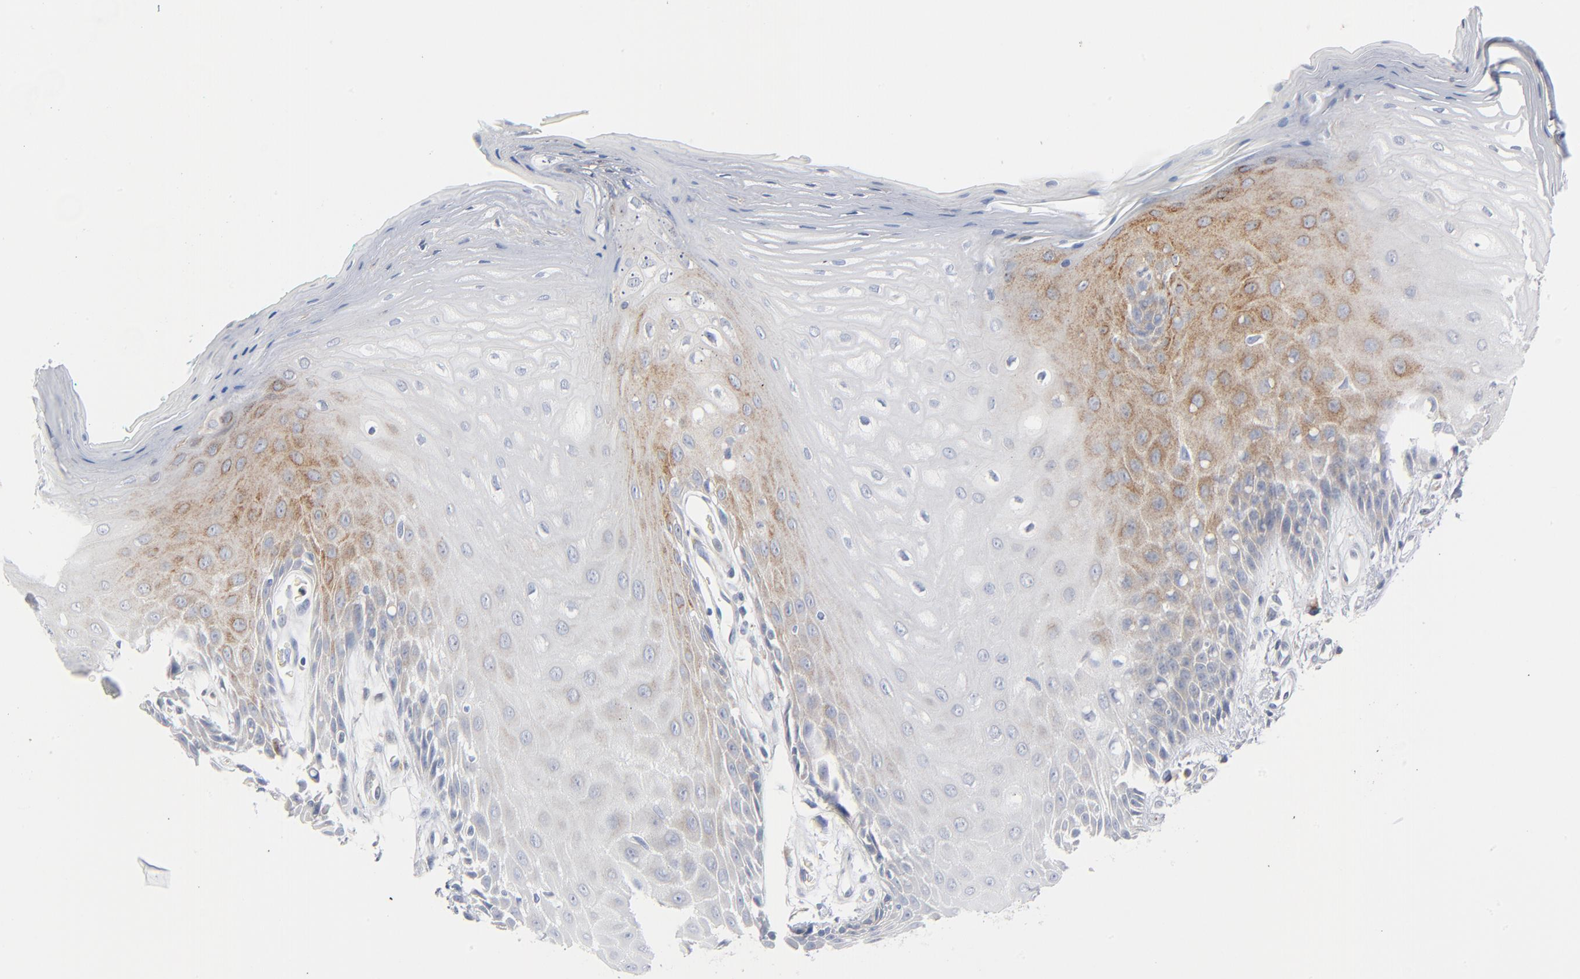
{"staining": {"intensity": "weak", "quantity": "25%-75%", "location": "cytoplasmic/membranous"}, "tissue": "oral mucosa", "cell_type": "Squamous epithelial cells", "image_type": "normal", "snomed": [{"axis": "morphology", "description": "Normal tissue, NOS"}, {"axis": "morphology", "description": "Squamous cell carcinoma, NOS"}, {"axis": "topography", "description": "Skeletal muscle"}, {"axis": "topography", "description": "Oral tissue"}, {"axis": "topography", "description": "Head-Neck"}], "caption": "IHC staining of normal oral mucosa, which shows low levels of weak cytoplasmic/membranous staining in about 25%-75% of squamous epithelial cells indicating weak cytoplasmic/membranous protein positivity. The staining was performed using DAB (brown) for protein detection and nuclei were counterstained in hematoxylin (blue).", "gene": "IFT43", "patient": {"sex": "female", "age": 84}}